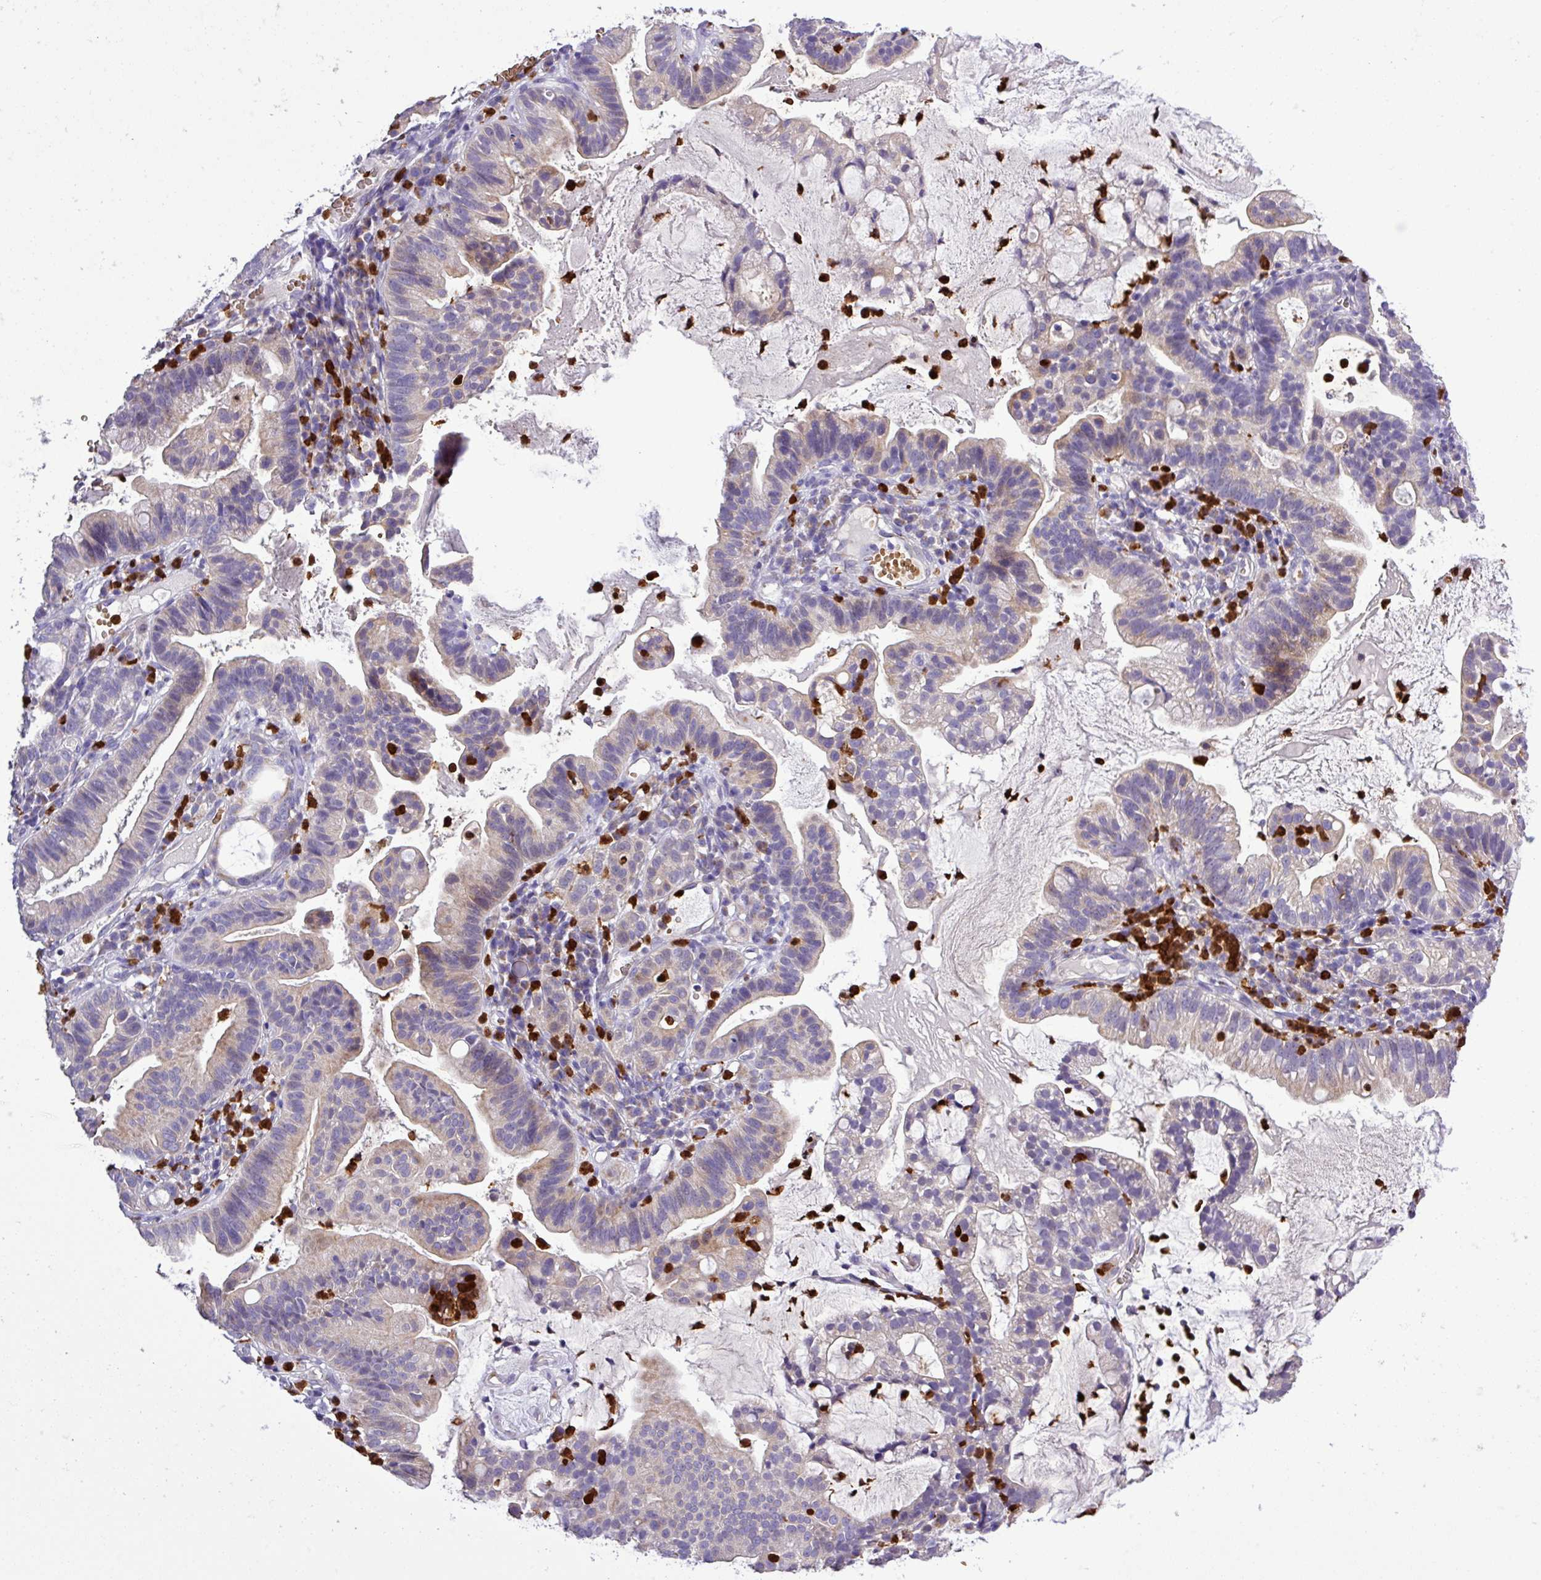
{"staining": {"intensity": "weak", "quantity": "<25%", "location": "cytoplasmic/membranous"}, "tissue": "cervical cancer", "cell_type": "Tumor cells", "image_type": "cancer", "snomed": [{"axis": "morphology", "description": "Adenocarcinoma, NOS"}, {"axis": "topography", "description": "Cervix"}], "caption": "The immunohistochemistry (IHC) micrograph has no significant staining in tumor cells of cervical adenocarcinoma tissue.", "gene": "MGAT4B", "patient": {"sex": "female", "age": 41}}